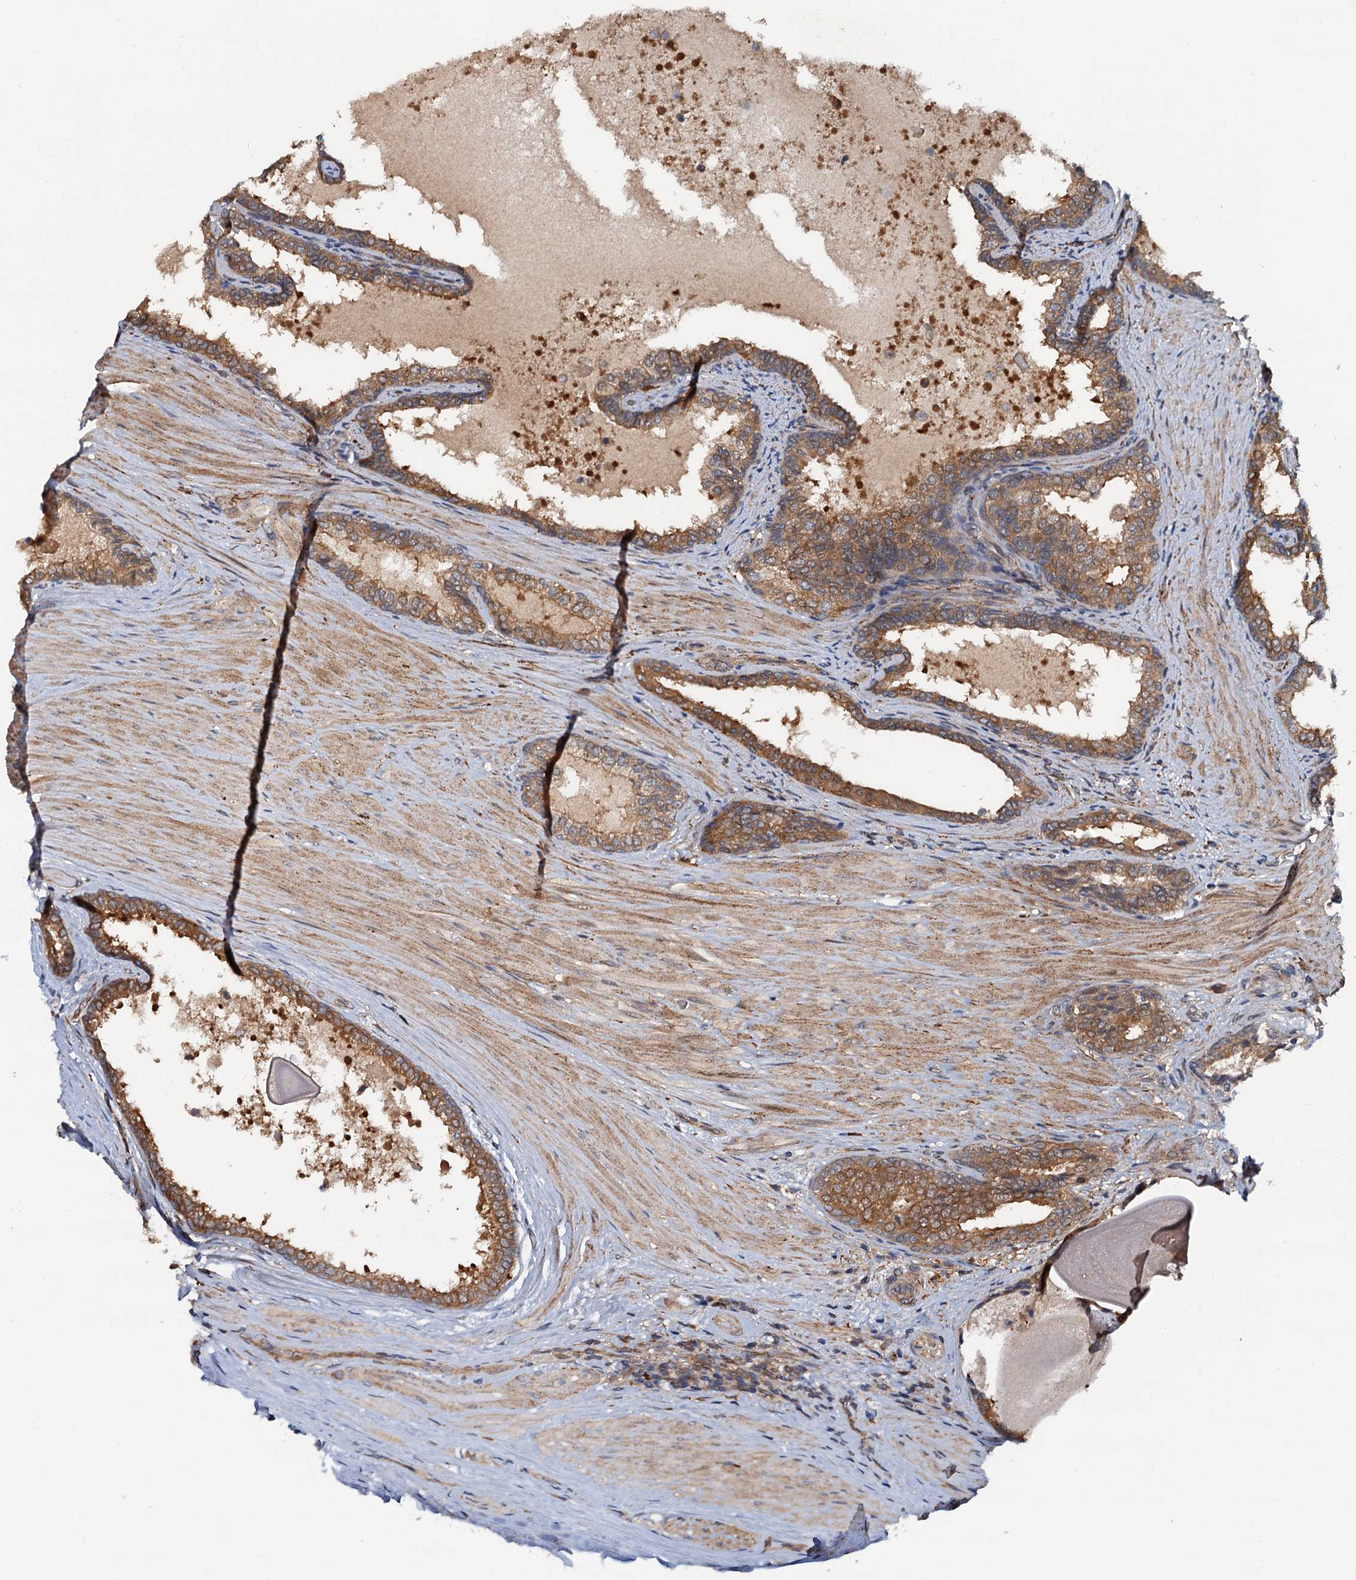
{"staining": {"intensity": "moderate", "quantity": ">75%", "location": "cytoplasmic/membranous"}, "tissue": "prostate cancer", "cell_type": "Tumor cells", "image_type": "cancer", "snomed": [{"axis": "morphology", "description": "Adenocarcinoma, High grade"}, {"axis": "topography", "description": "Prostate"}], "caption": "Brown immunohistochemical staining in human prostate high-grade adenocarcinoma reveals moderate cytoplasmic/membranous expression in about >75% of tumor cells.", "gene": "AAGAB", "patient": {"sex": "male", "age": 65}}